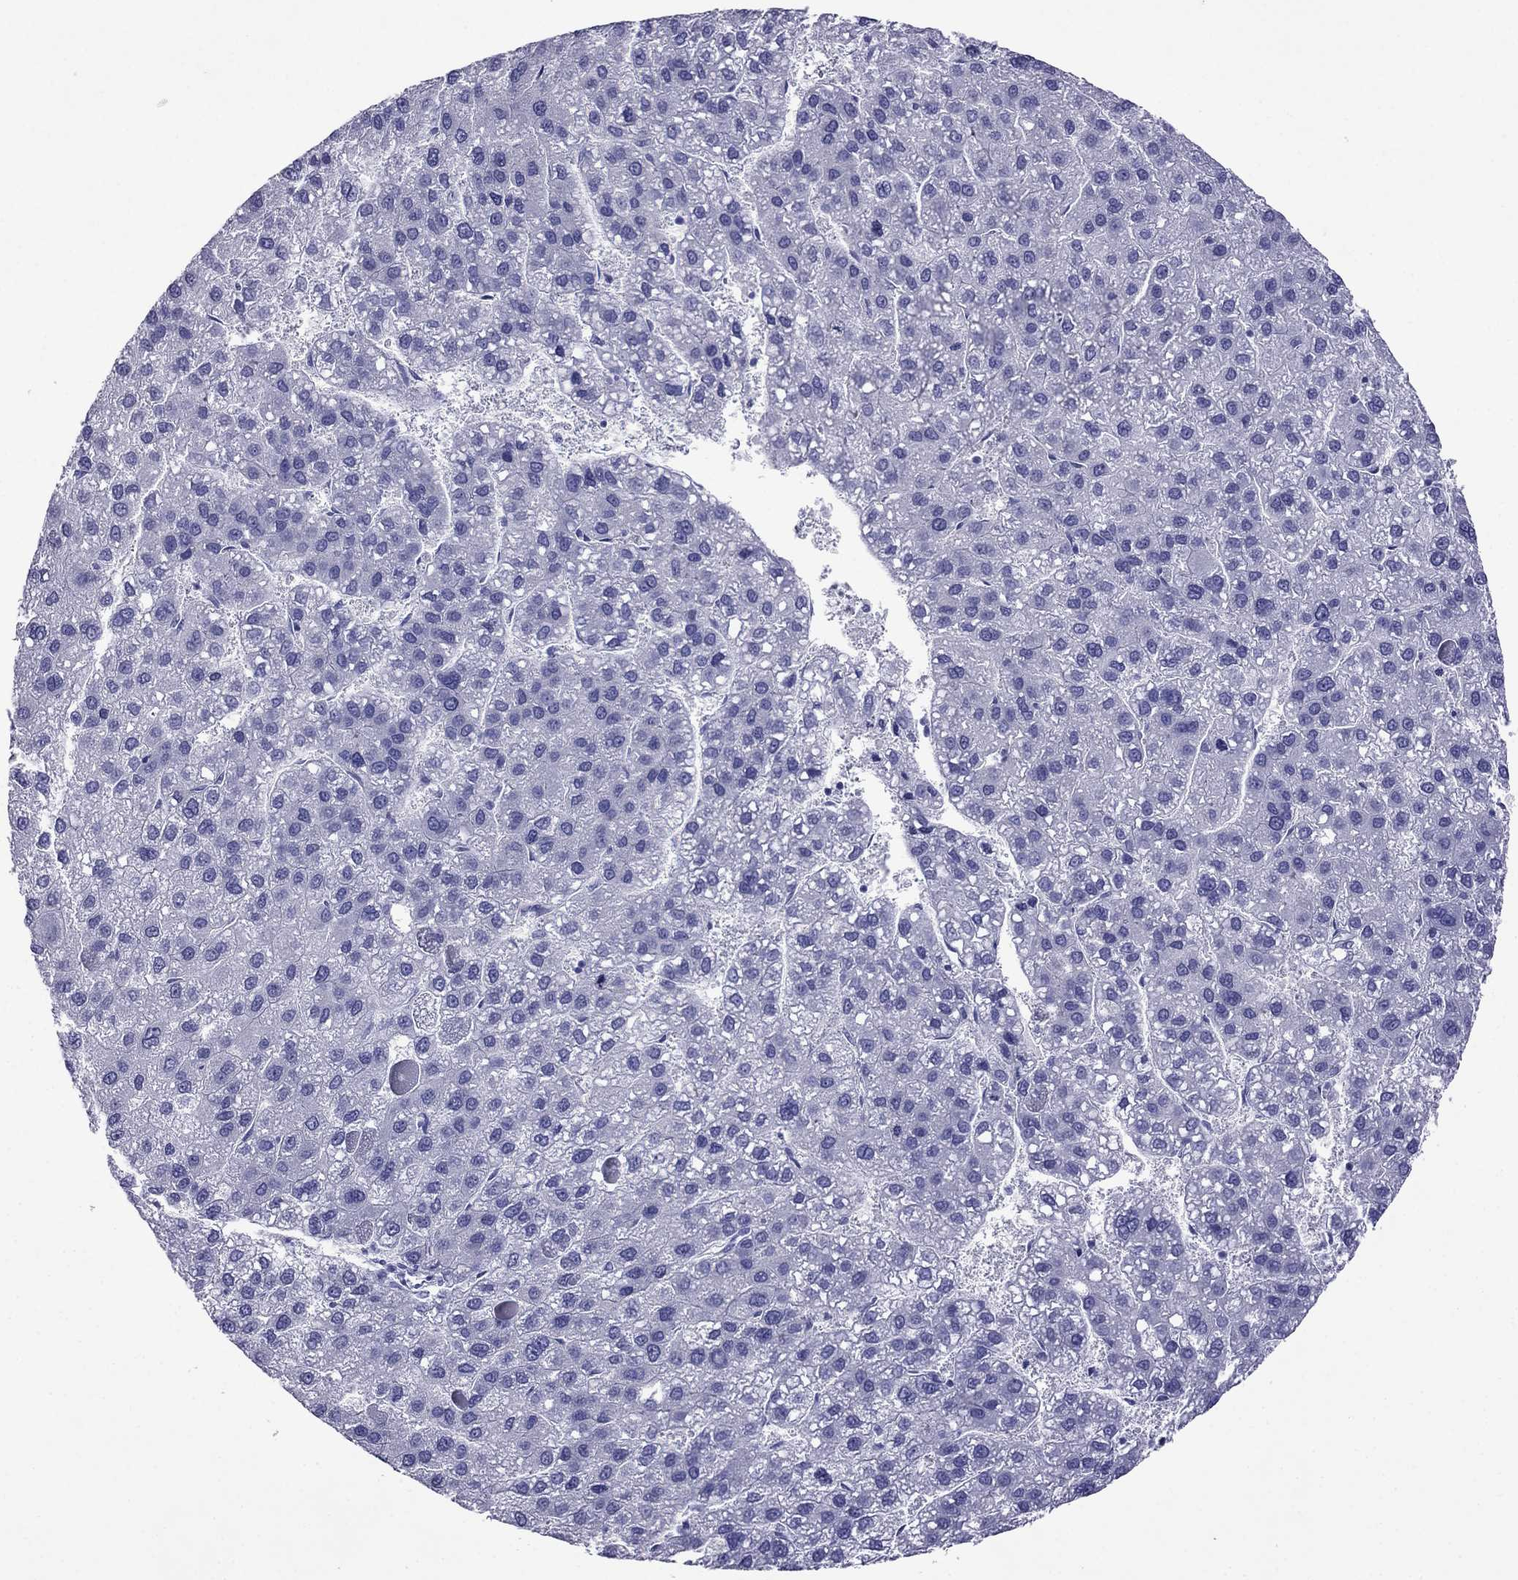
{"staining": {"intensity": "negative", "quantity": "none", "location": "none"}, "tissue": "liver cancer", "cell_type": "Tumor cells", "image_type": "cancer", "snomed": [{"axis": "morphology", "description": "Carcinoma, Hepatocellular, NOS"}, {"axis": "topography", "description": "Liver"}], "caption": "Immunohistochemistry of human liver cancer (hepatocellular carcinoma) shows no positivity in tumor cells.", "gene": "ARR3", "patient": {"sex": "female", "age": 82}}